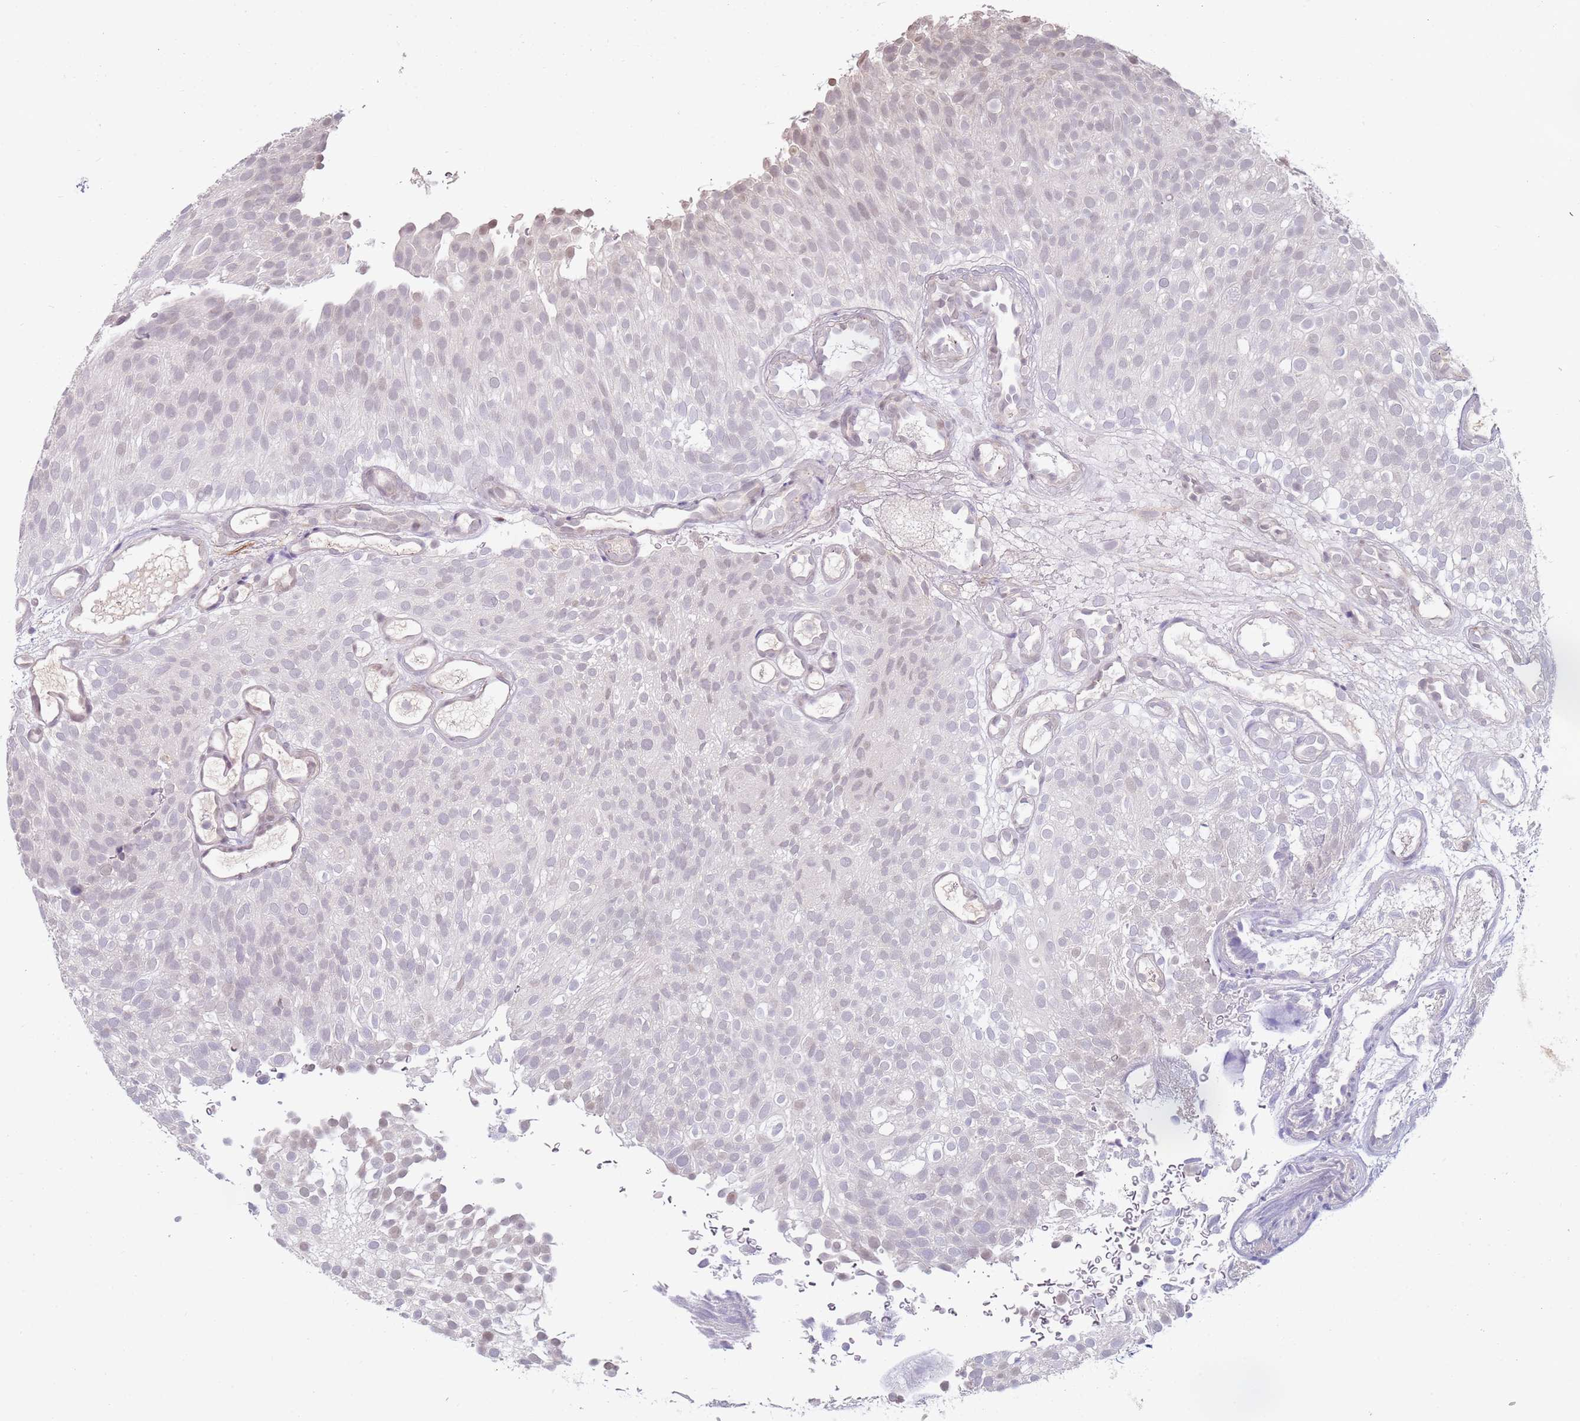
{"staining": {"intensity": "weak", "quantity": "<25%", "location": "nuclear"}, "tissue": "urothelial cancer", "cell_type": "Tumor cells", "image_type": "cancer", "snomed": [{"axis": "morphology", "description": "Urothelial carcinoma, Low grade"}, {"axis": "topography", "description": "Urinary bladder"}], "caption": "Micrograph shows no protein expression in tumor cells of urothelial cancer tissue.", "gene": "WDR93", "patient": {"sex": "male", "age": 78}}